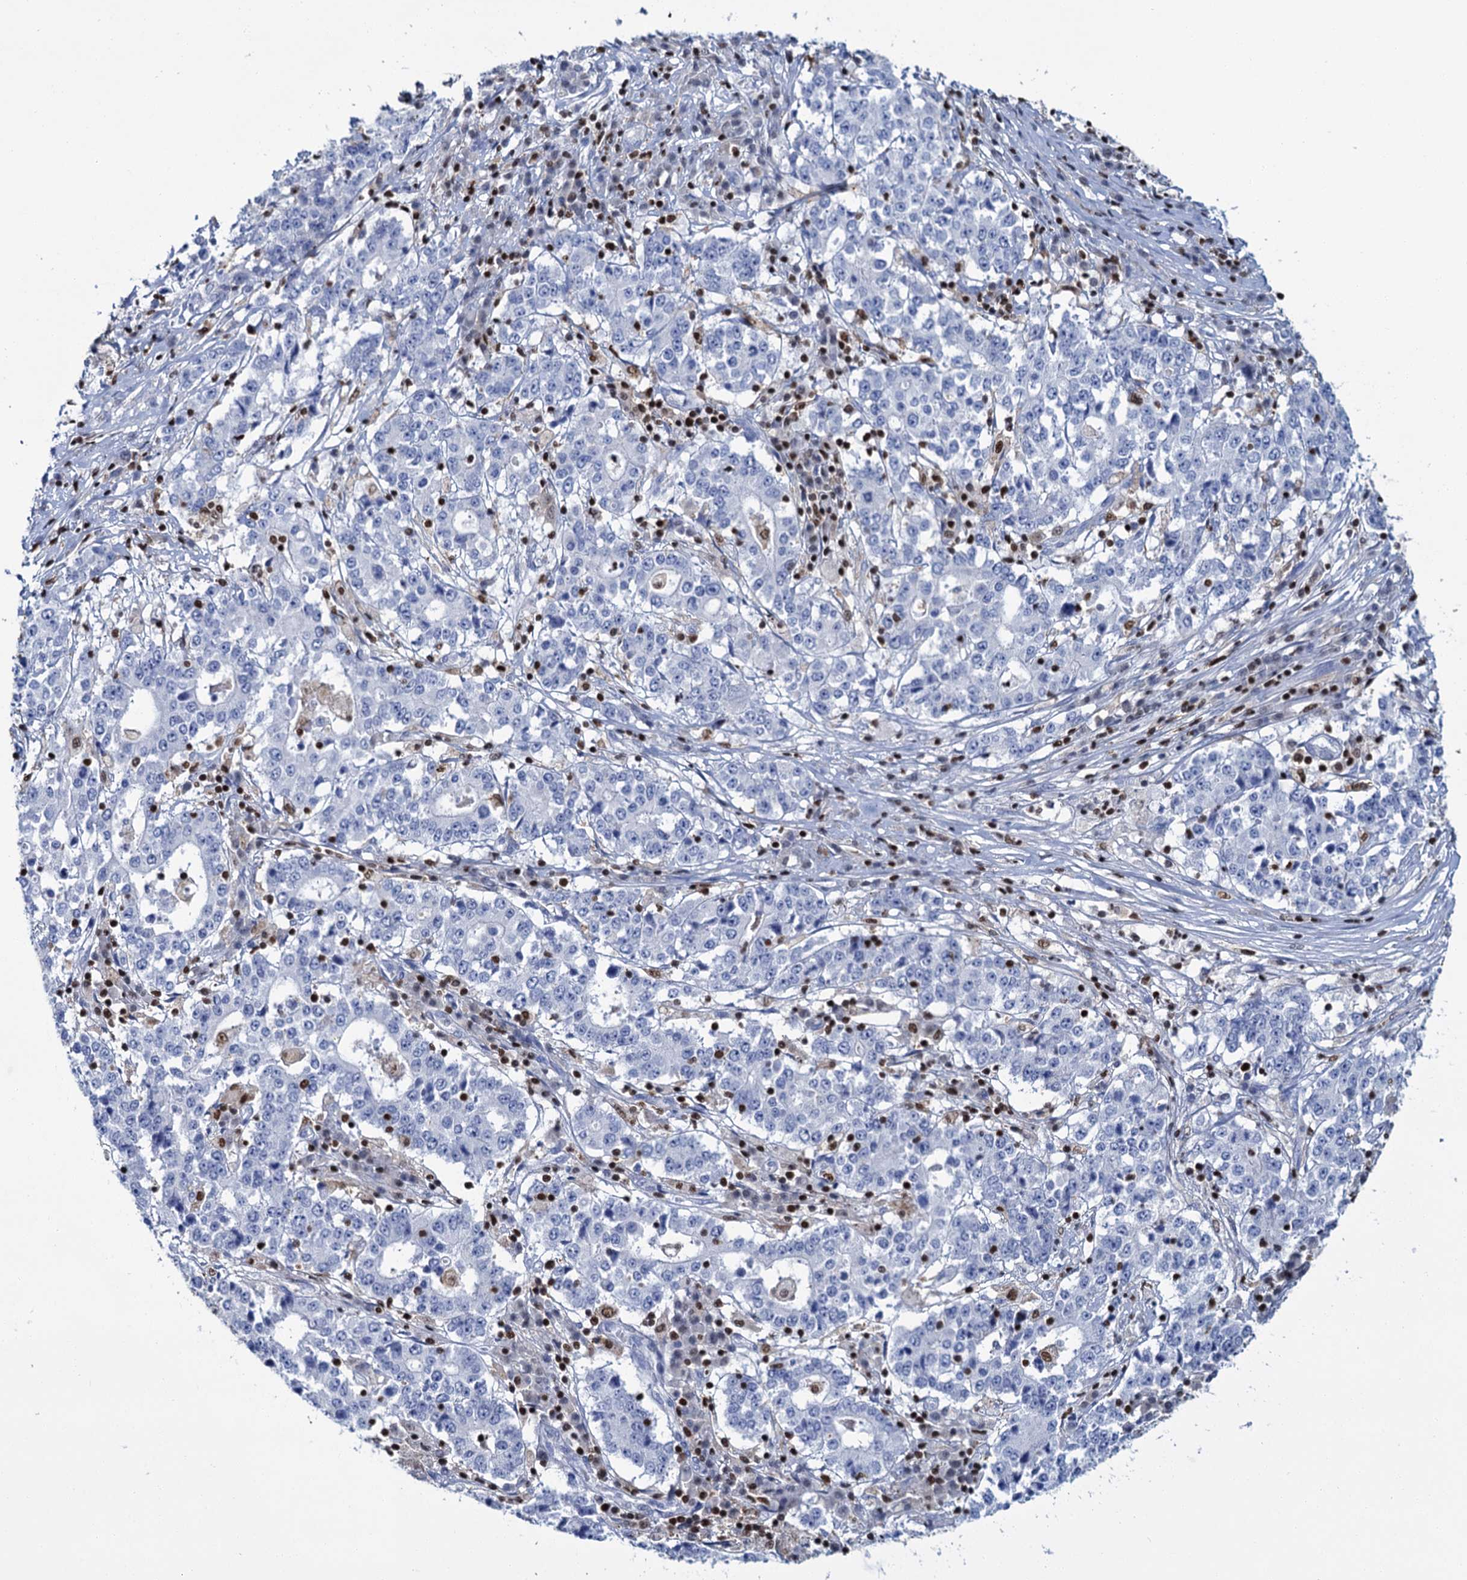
{"staining": {"intensity": "negative", "quantity": "none", "location": "none"}, "tissue": "stomach cancer", "cell_type": "Tumor cells", "image_type": "cancer", "snomed": [{"axis": "morphology", "description": "Adenocarcinoma, NOS"}, {"axis": "topography", "description": "Stomach"}], "caption": "Immunohistochemistry (IHC) of stomach adenocarcinoma displays no staining in tumor cells.", "gene": "CELF2", "patient": {"sex": "male", "age": 59}}